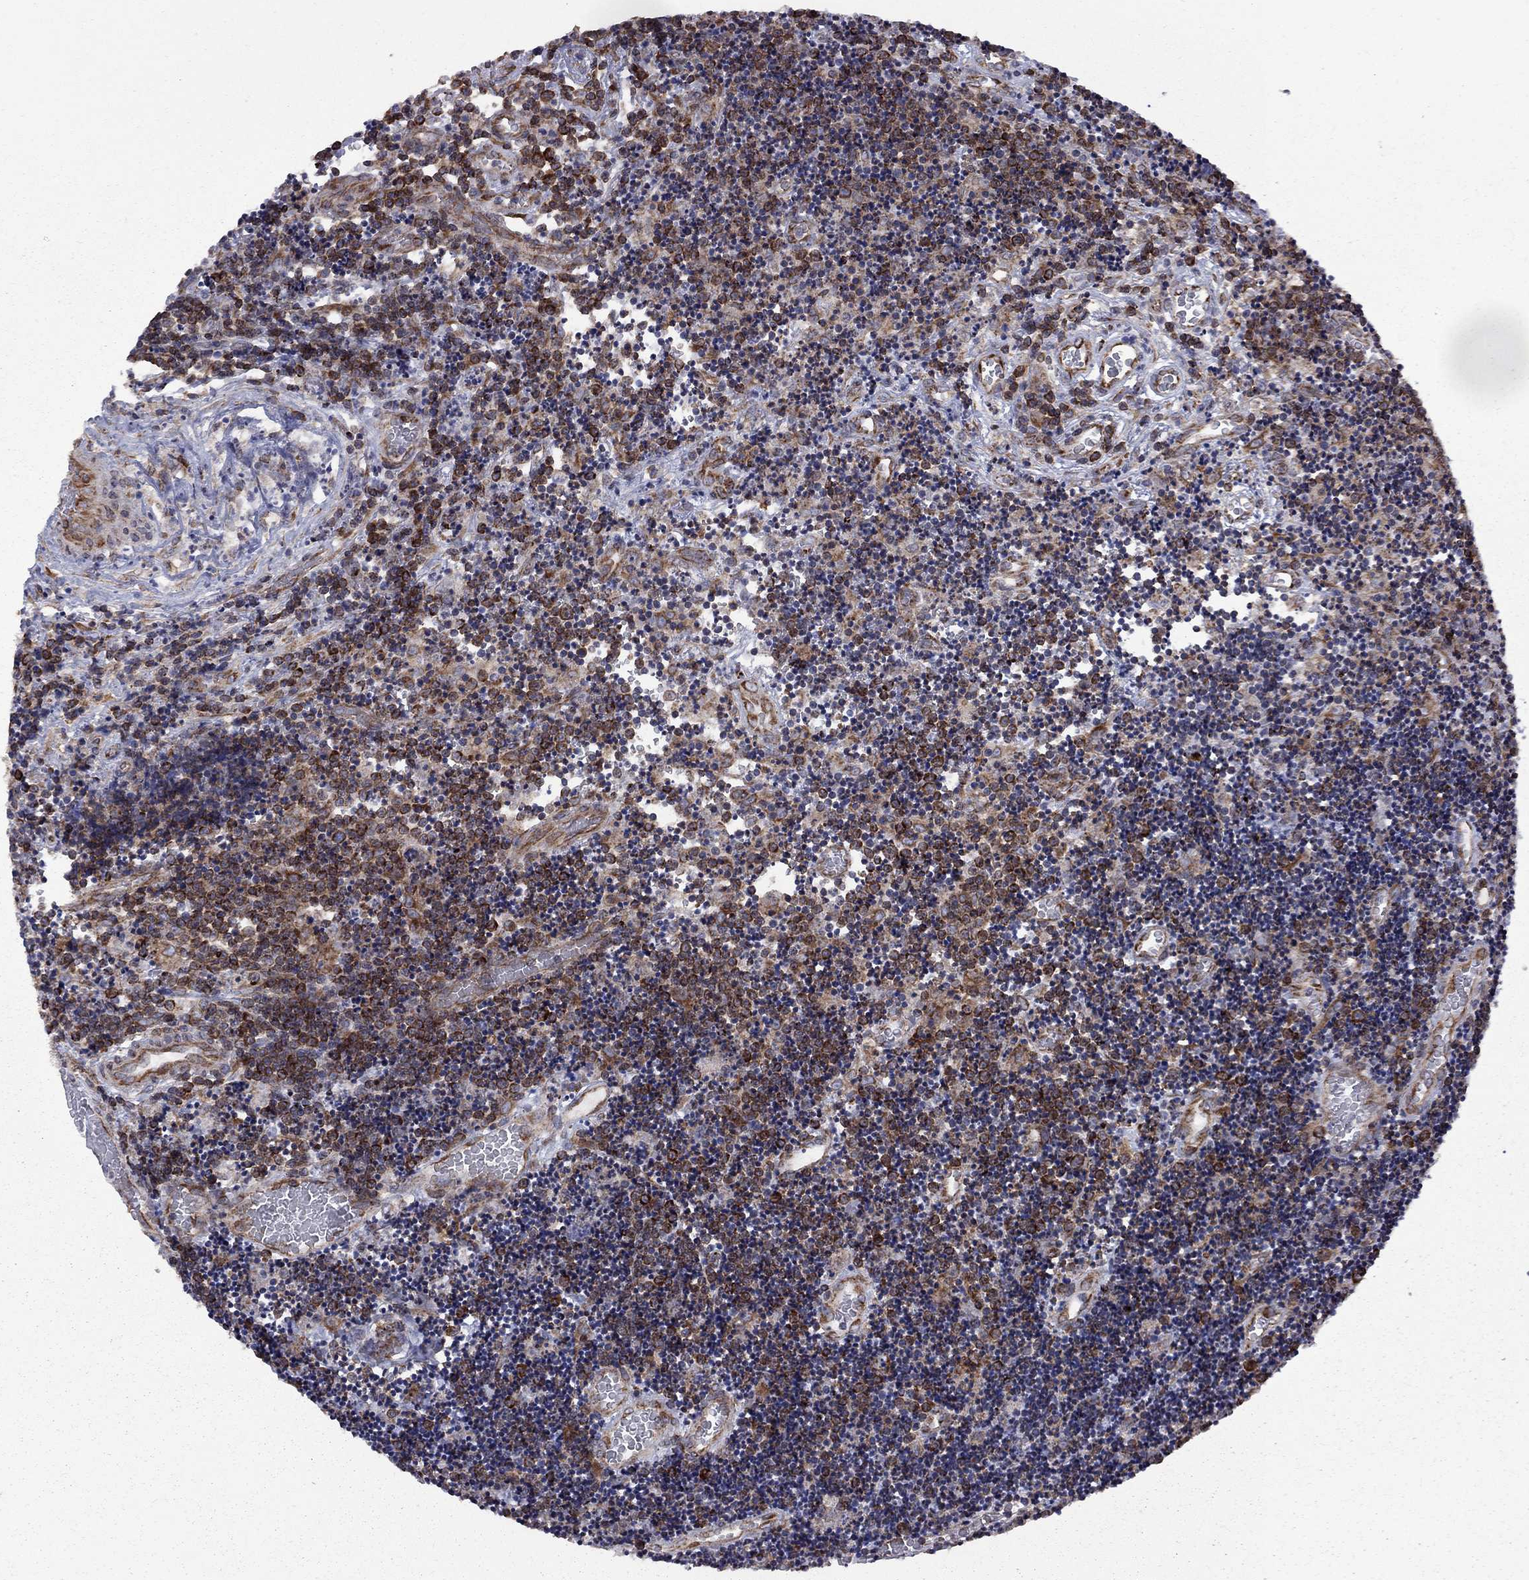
{"staining": {"intensity": "strong", "quantity": "25%-75%", "location": "cytoplasmic/membranous"}, "tissue": "lymphoma", "cell_type": "Tumor cells", "image_type": "cancer", "snomed": [{"axis": "morphology", "description": "Malignant lymphoma, non-Hodgkin's type, Low grade"}, {"axis": "topography", "description": "Brain"}], "caption": "Human lymphoma stained with a brown dye demonstrates strong cytoplasmic/membranous positive positivity in approximately 25%-75% of tumor cells.", "gene": "CLPTM1", "patient": {"sex": "female", "age": 66}}